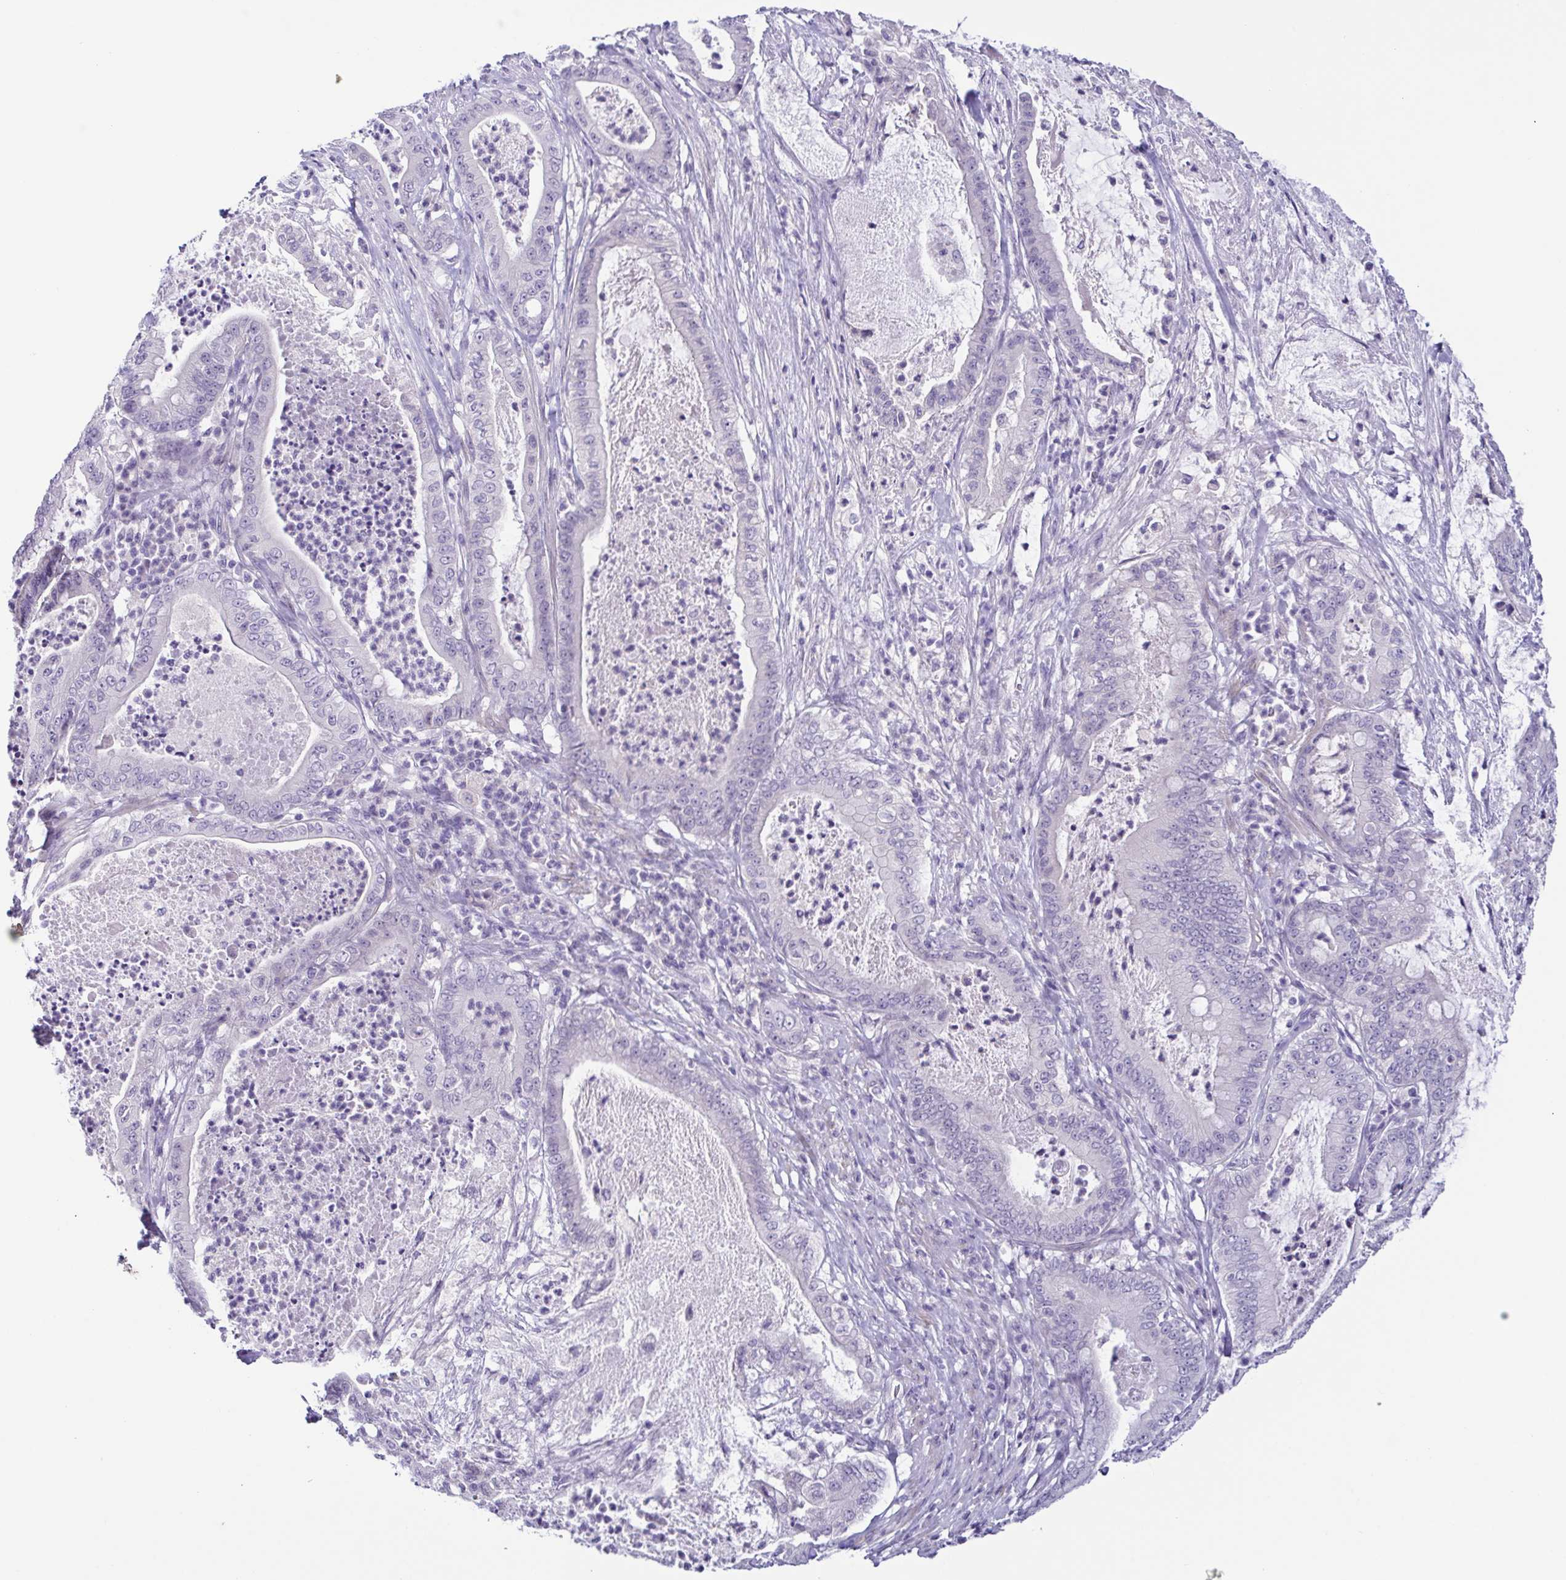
{"staining": {"intensity": "negative", "quantity": "none", "location": "none"}, "tissue": "pancreatic cancer", "cell_type": "Tumor cells", "image_type": "cancer", "snomed": [{"axis": "morphology", "description": "Adenocarcinoma, NOS"}, {"axis": "topography", "description": "Pancreas"}], "caption": "The histopathology image reveals no staining of tumor cells in pancreatic cancer (adenocarcinoma).", "gene": "TERT", "patient": {"sex": "male", "age": 71}}